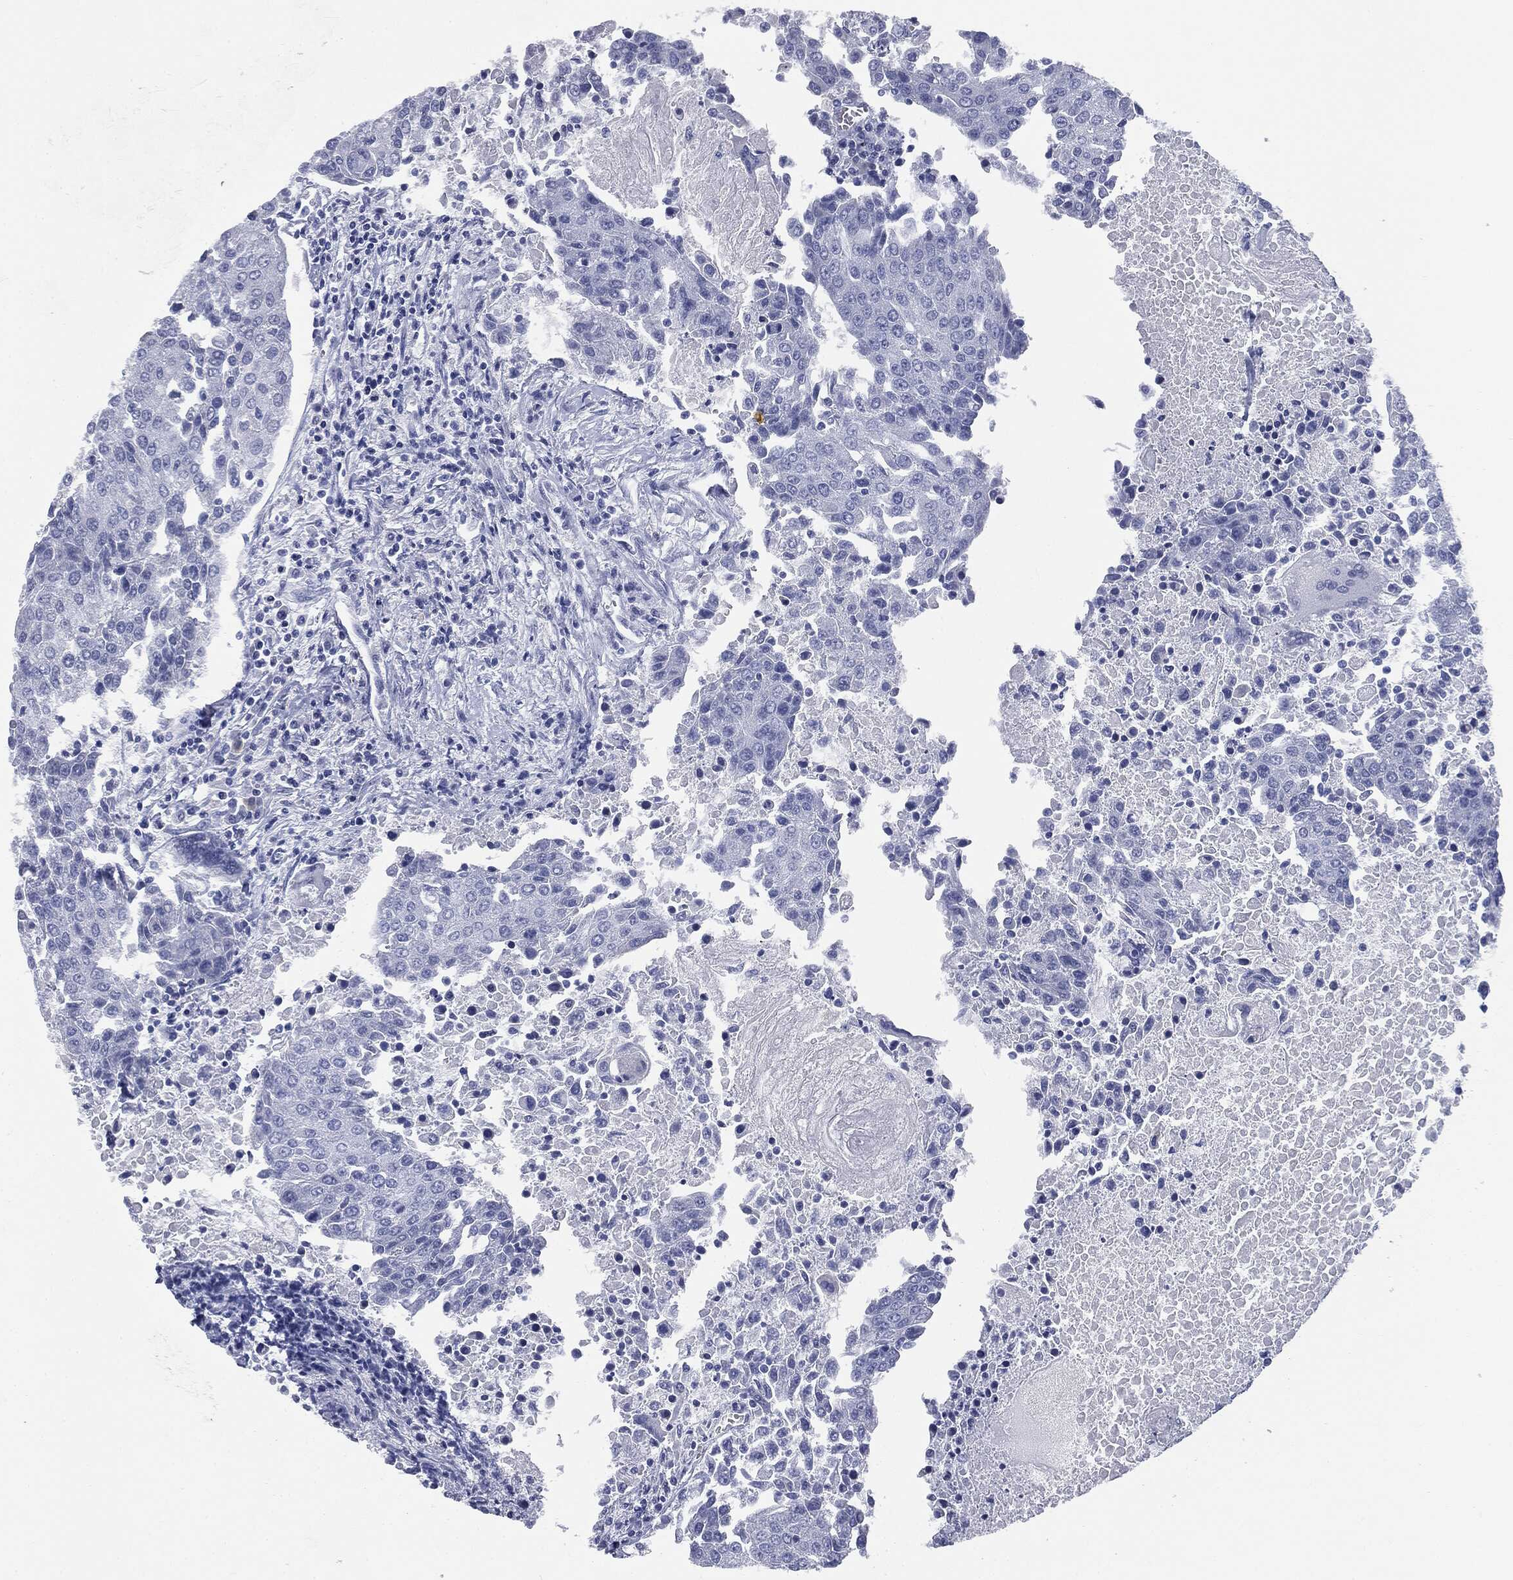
{"staining": {"intensity": "negative", "quantity": "none", "location": "none"}, "tissue": "urothelial cancer", "cell_type": "Tumor cells", "image_type": "cancer", "snomed": [{"axis": "morphology", "description": "Urothelial carcinoma, High grade"}, {"axis": "topography", "description": "Urinary bladder"}], "caption": "This is a image of IHC staining of urothelial cancer, which shows no expression in tumor cells.", "gene": "ATP2A1", "patient": {"sex": "female", "age": 85}}